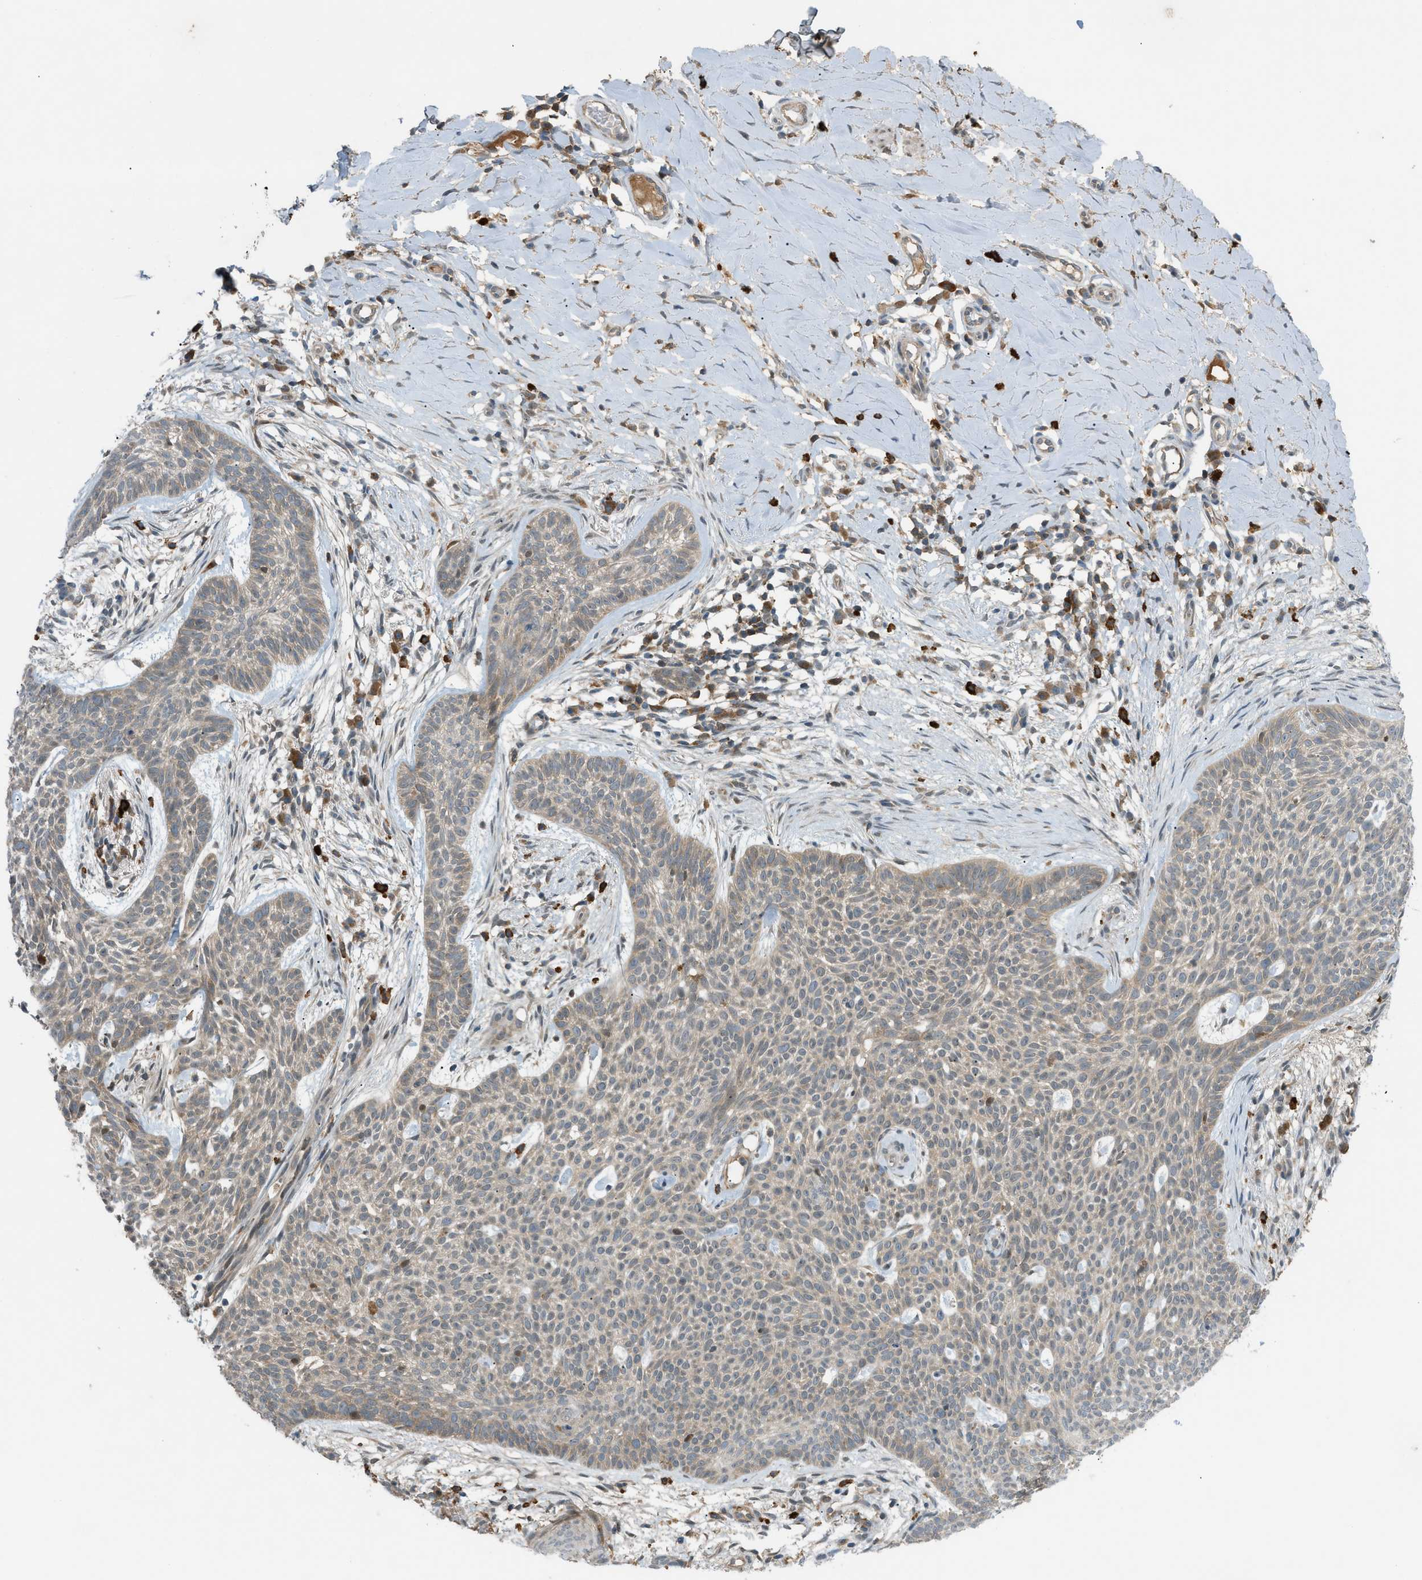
{"staining": {"intensity": "weak", "quantity": ">75%", "location": "cytoplasmic/membranous"}, "tissue": "skin cancer", "cell_type": "Tumor cells", "image_type": "cancer", "snomed": [{"axis": "morphology", "description": "Basal cell carcinoma"}, {"axis": "topography", "description": "Skin"}], "caption": "Skin cancer (basal cell carcinoma) stained for a protein reveals weak cytoplasmic/membranous positivity in tumor cells.", "gene": "DYRK1A", "patient": {"sex": "female", "age": 59}}